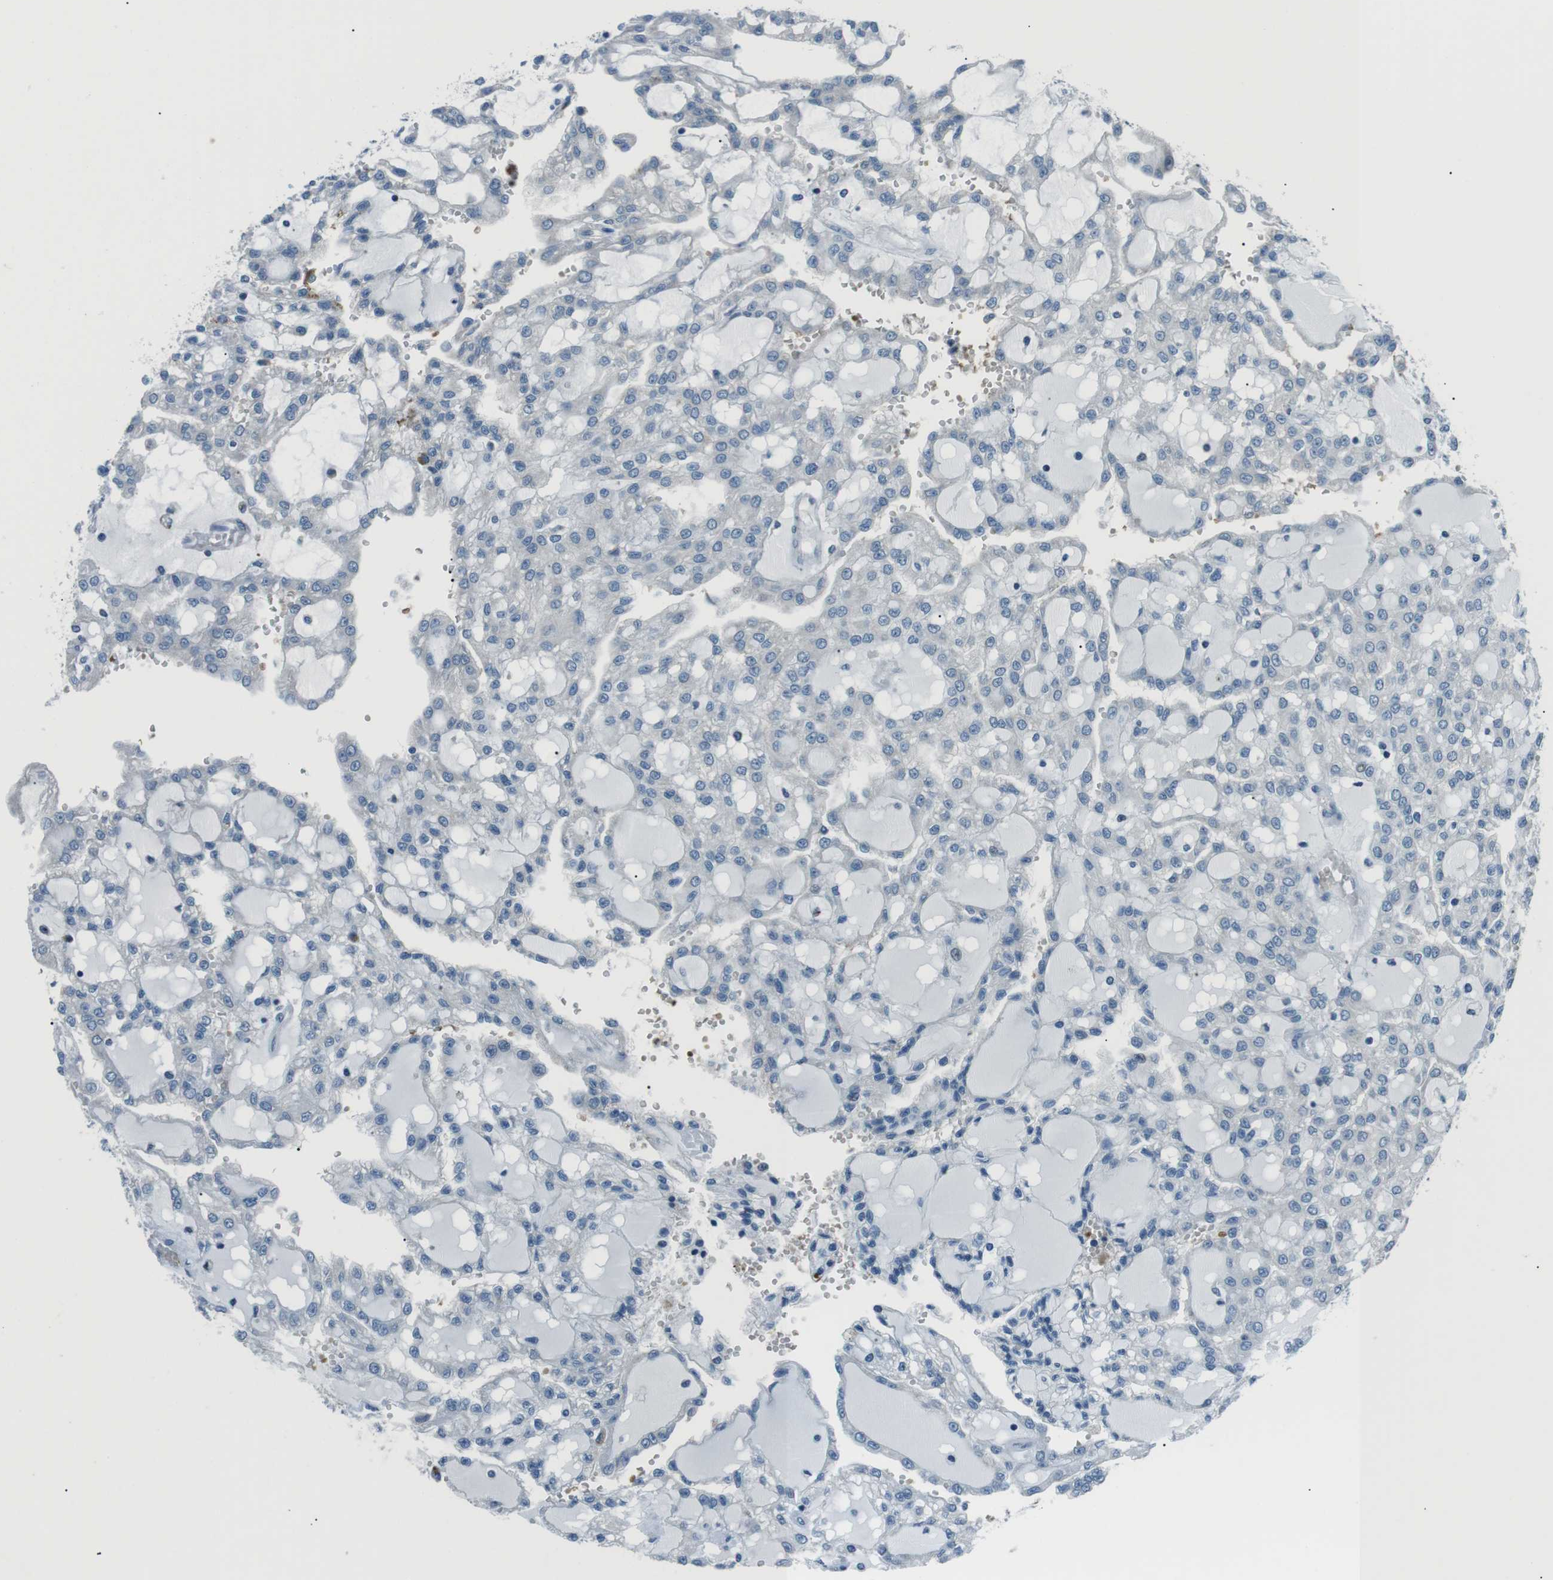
{"staining": {"intensity": "negative", "quantity": "none", "location": "none"}, "tissue": "renal cancer", "cell_type": "Tumor cells", "image_type": "cancer", "snomed": [{"axis": "morphology", "description": "Adenocarcinoma, NOS"}, {"axis": "topography", "description": "Kidney"}], "caption": "There is no significant expression in tumor cells of renal cancer.", "gene": "ST6GAL1", "patient": {"sex": "male", "age": 63}}